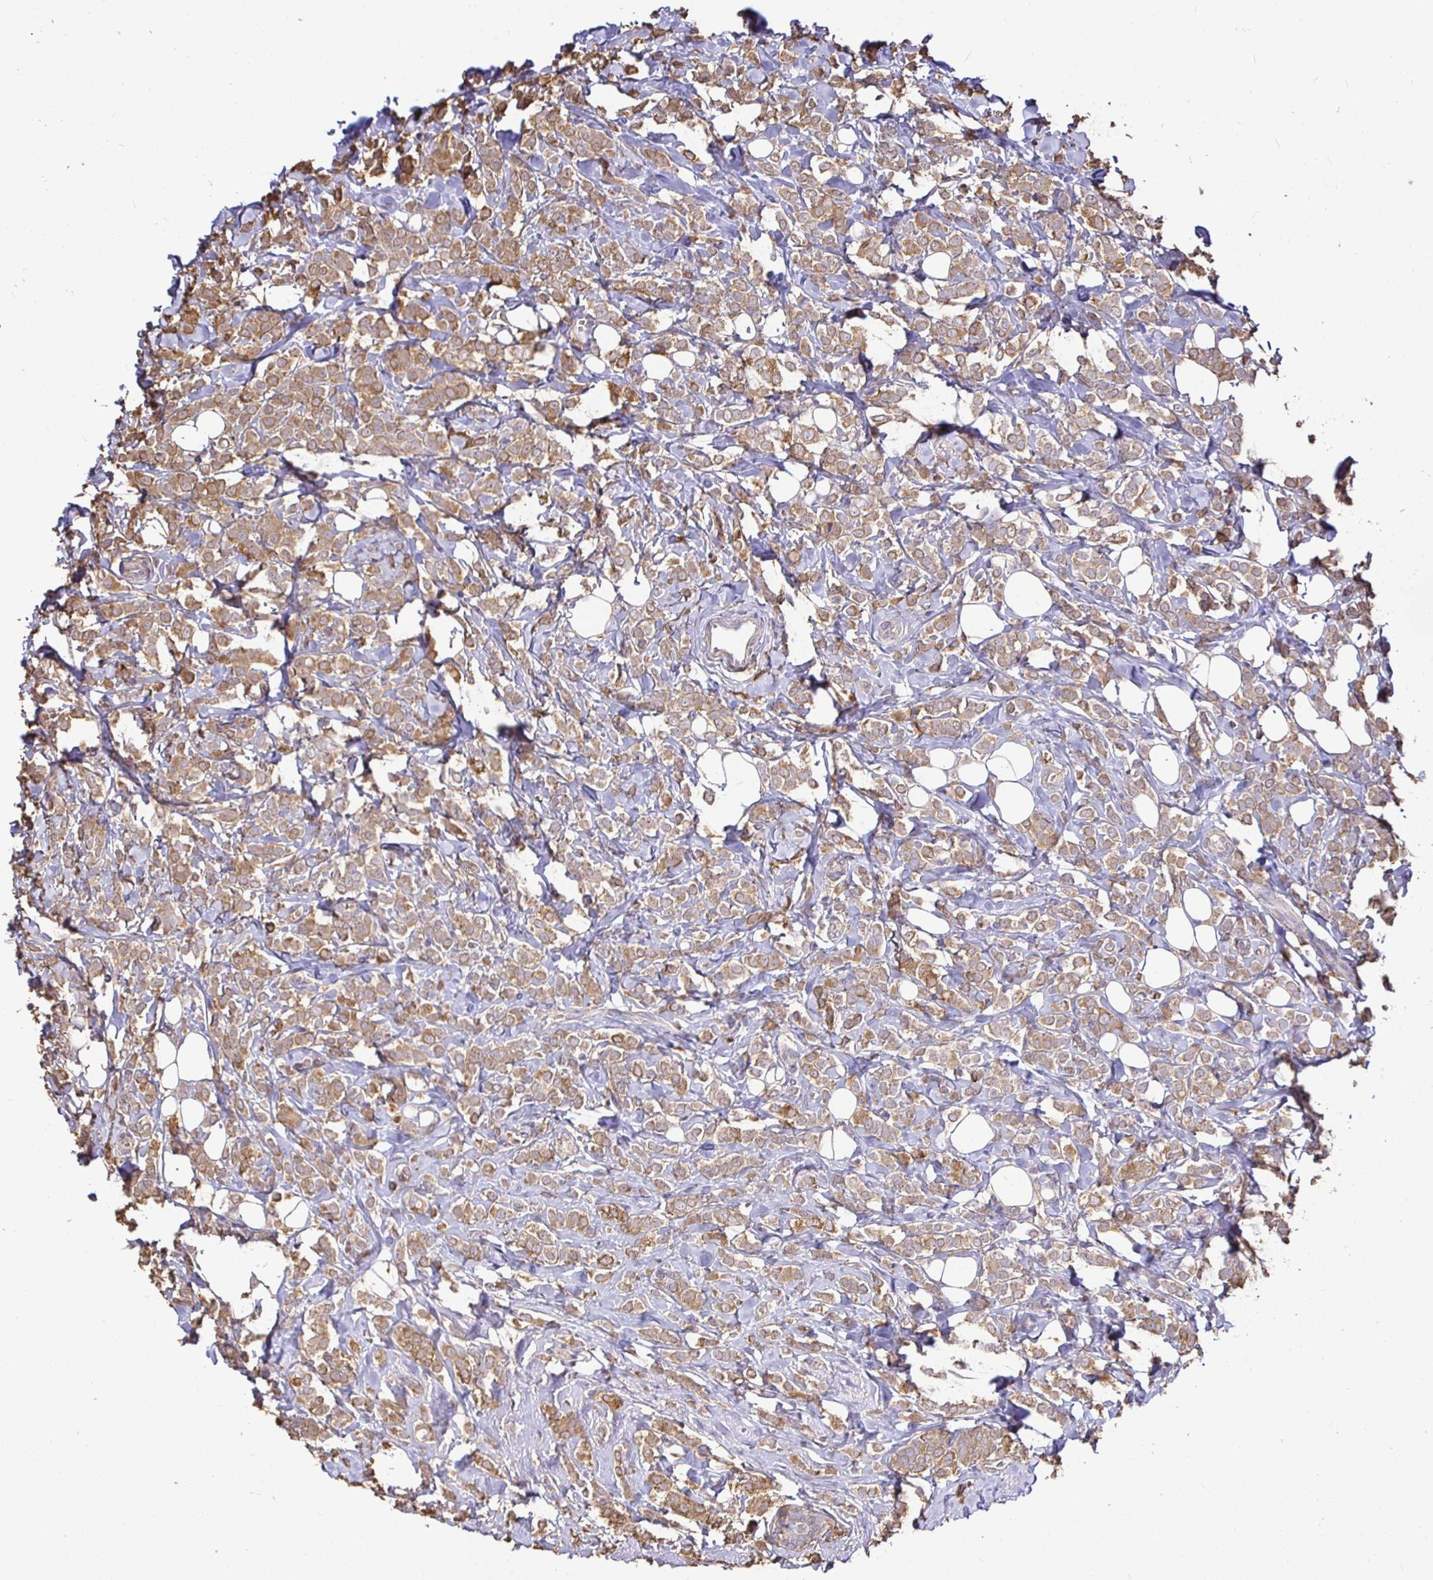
{"staining": {"intensity": "moderate", "quantity": ">75%", "location": "cytoplasmic/membranous"}, "tissue": "breast cancer", "cell_type": "Tumor cells", "image_type": "cancer", "snomed": [{"axis": "morphology", "description": "Lobular carcinoma"}, {"axis": "topography", "description": "Breast"}], "caption": "Tumor cells show medium levels of moderate cytoplasmic/membranous expression in about >75% of cells in human breast cancer.", "gene": "MAPK8IP3", "patient": {"sex": "female", "age": 49}}